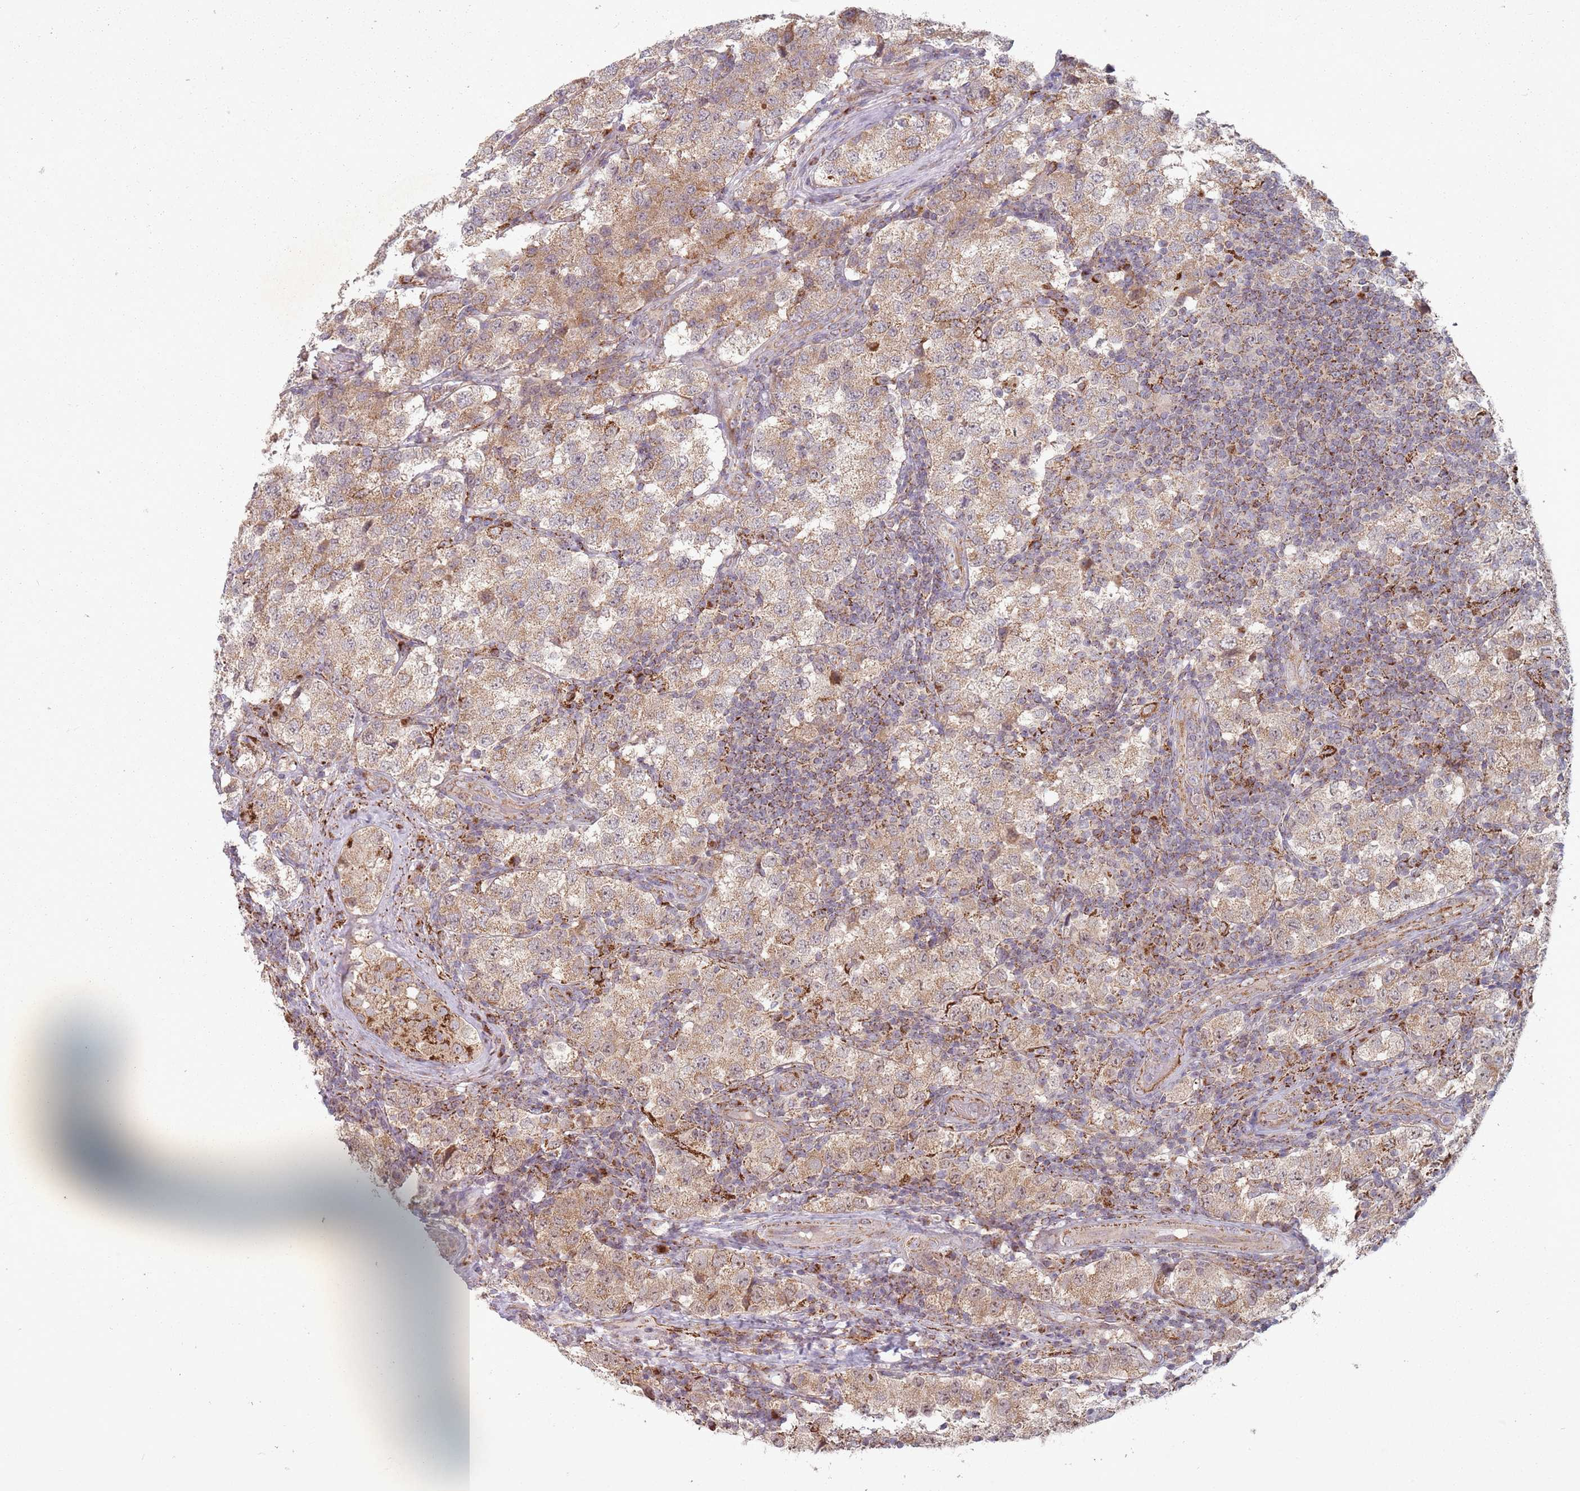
{"staining": {"intensity": "weak", "quantity": ">75%", "location": "cytoplasmic/membranous"}, "tissue": "testis cancer", "cell_type": "Tumor cells", "image_type": "cancer", "snomed": [{"axis": "morphology", "description": "Seminoma, NOS"}, {"axis": "topography", "description": "Testis"}], "caption": "Protein expression analysis of testis seminoma shows weak cytoplasmic/membranous expression in approximately >75% of tumor cells. Ihc stains the protein in brown and the nuclei are stained blue.", "gene": "OR10Q1", "patient": {"sex": "male", "age": 34}}